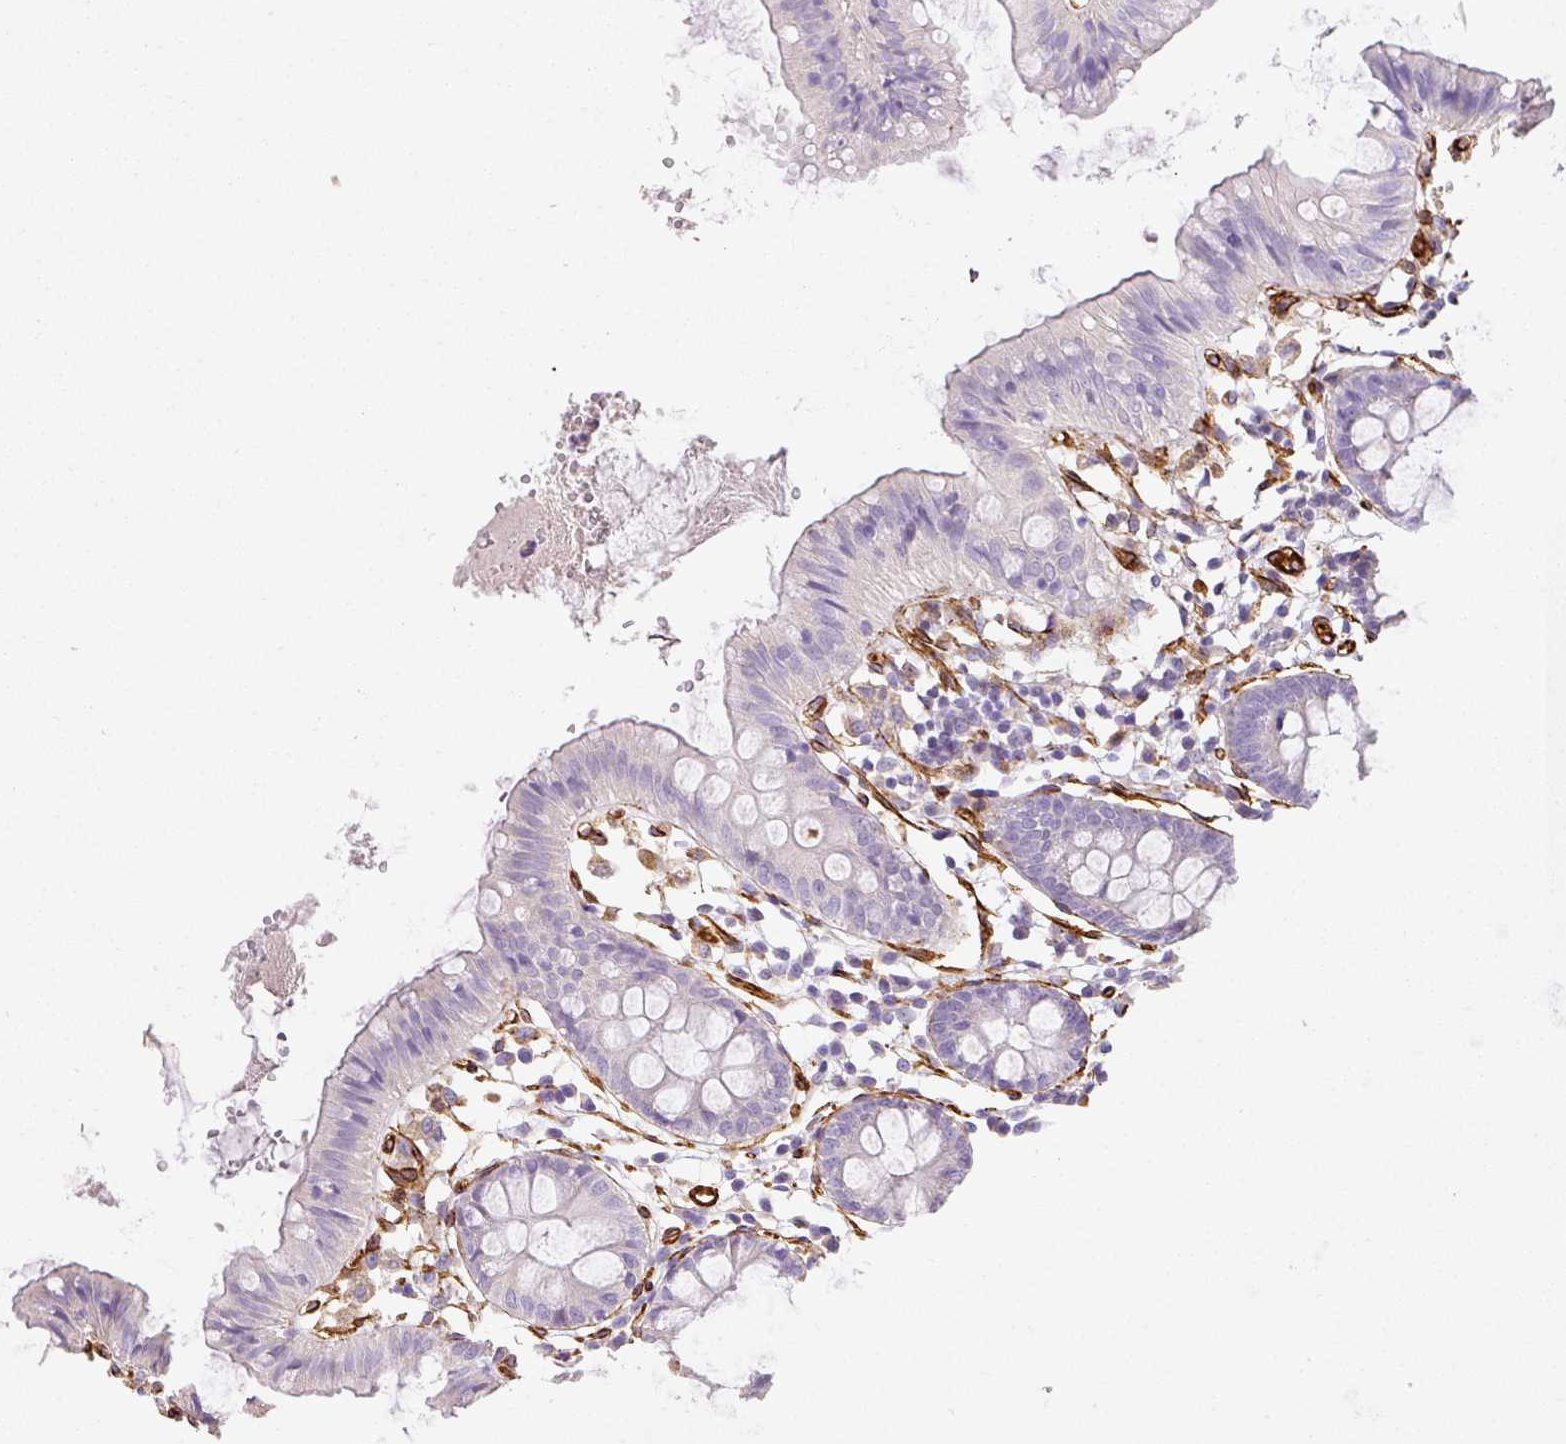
{"staining": {"intensity": "strong", "quantity": ">75%", "location": "cytoplasmic/membranous"}, "tissue": "colon", "cell_type": "Endothelial cells", "image_type": "normal", "snomed": [{"axis": "morphology", "description": "Normal tissue, NOS"}, {"axis": "topography", "description": "Colon"}], "caption": "Colon stained with DAB IHC exhibits high levels of strong cytoplasmic/membranous staining in about >75% of endothelial cells.", "gene": "SLC25A17", "patient": {"sex": "female", "age": 84}}